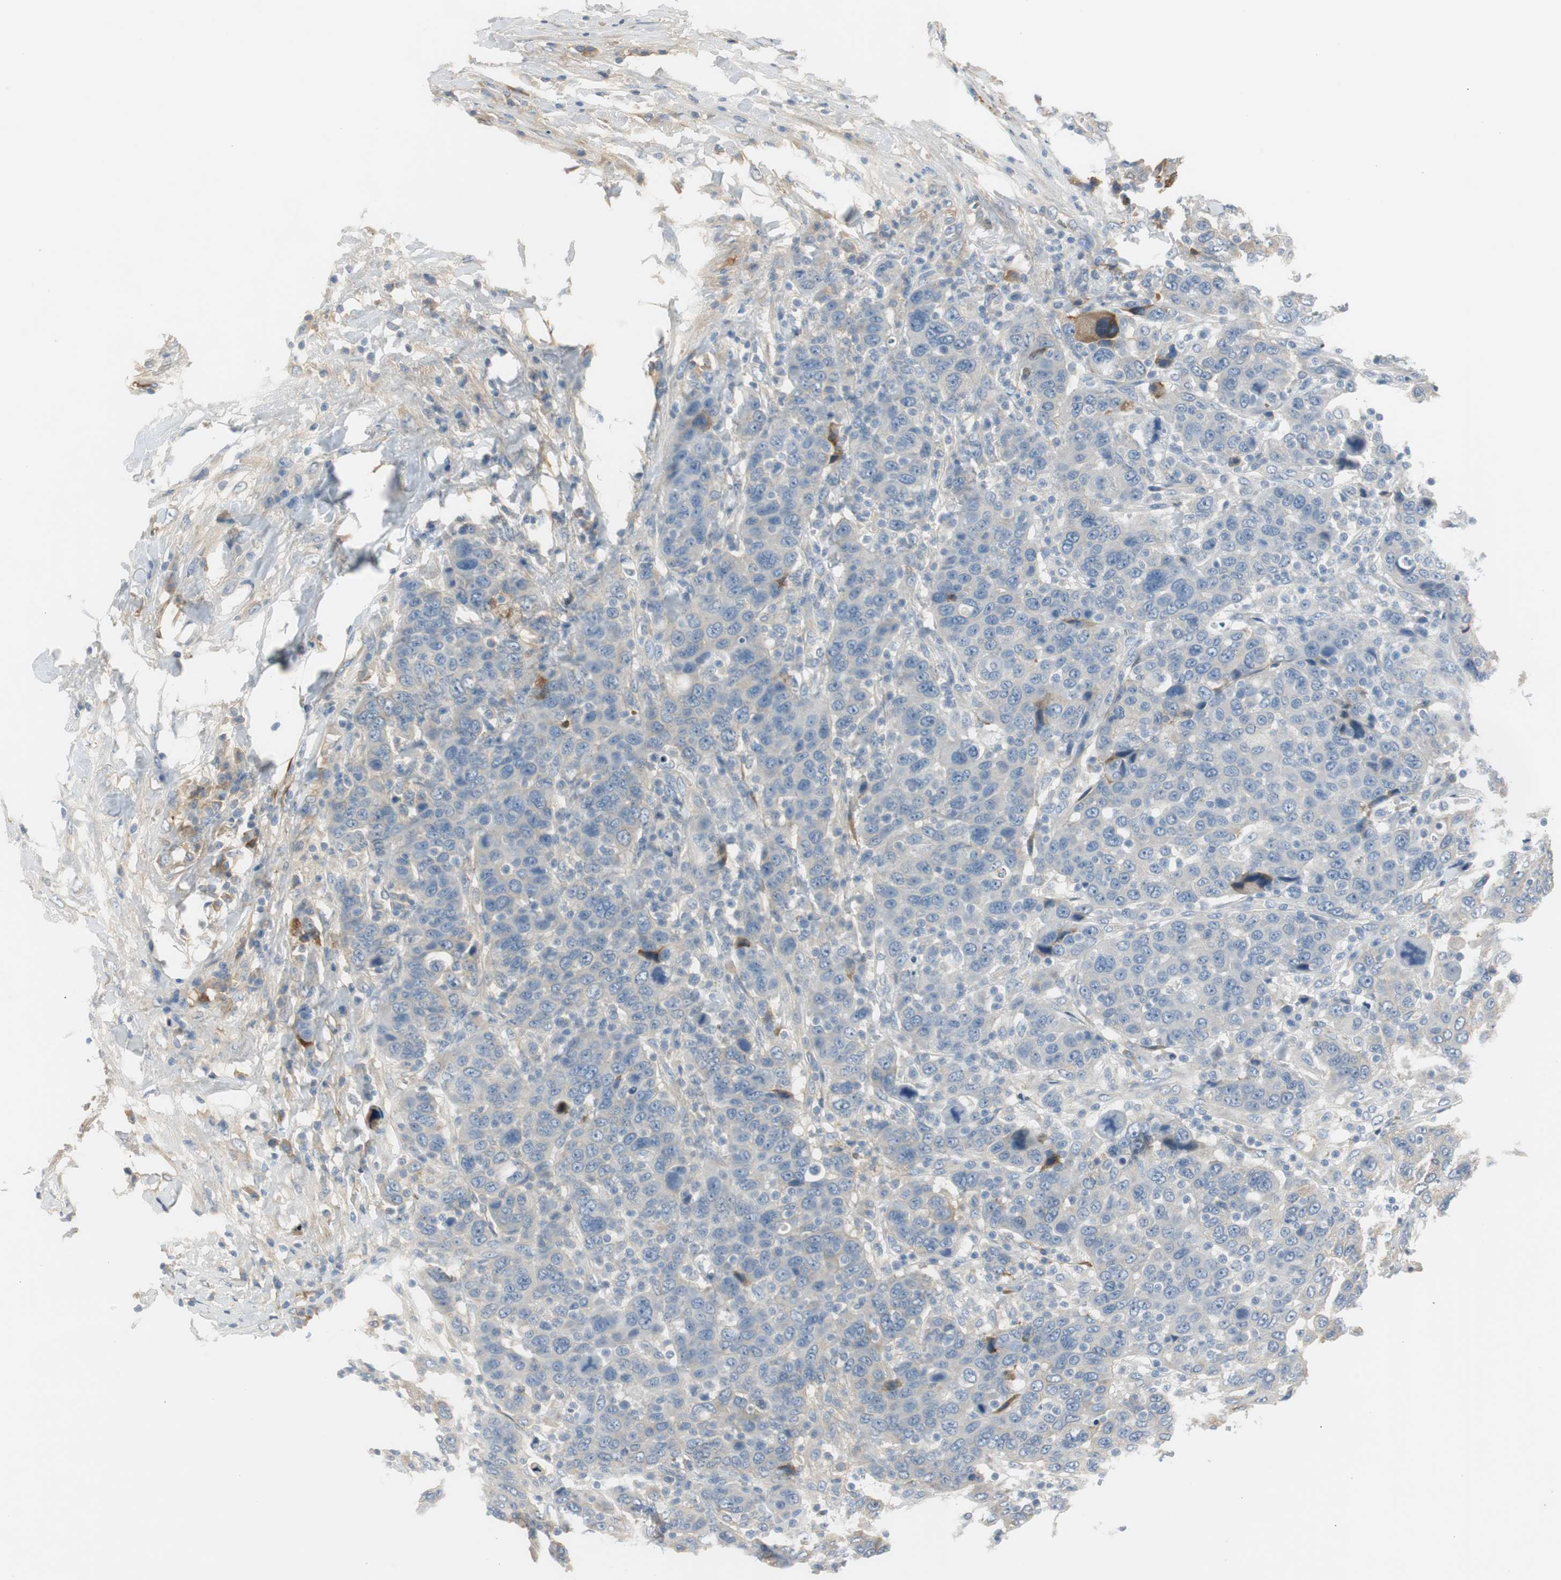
{"staining": {"intensity": "weak", "quantity": "<25%", "location": "cytoplasmic/membranous"}, "tissue": "breast cancer", "cell_type": "Tumor cells", "image_type": "cancer", "snomed": [{"axis": "morphology", "description": "Duct carcinoma"}, {"axis": "topography", "description": "Breast"}], "caption": "Immunohistochemistry photomicrograph of neoplastic tissue: breast infiltrating ductal carcinoma stained with DAB (3,3'-diaminobenzidine) demonstrates no significant protein staining in tumor cells.", "gene": "SERPINF1", "patient": {"sex": "female", "age": 37}}